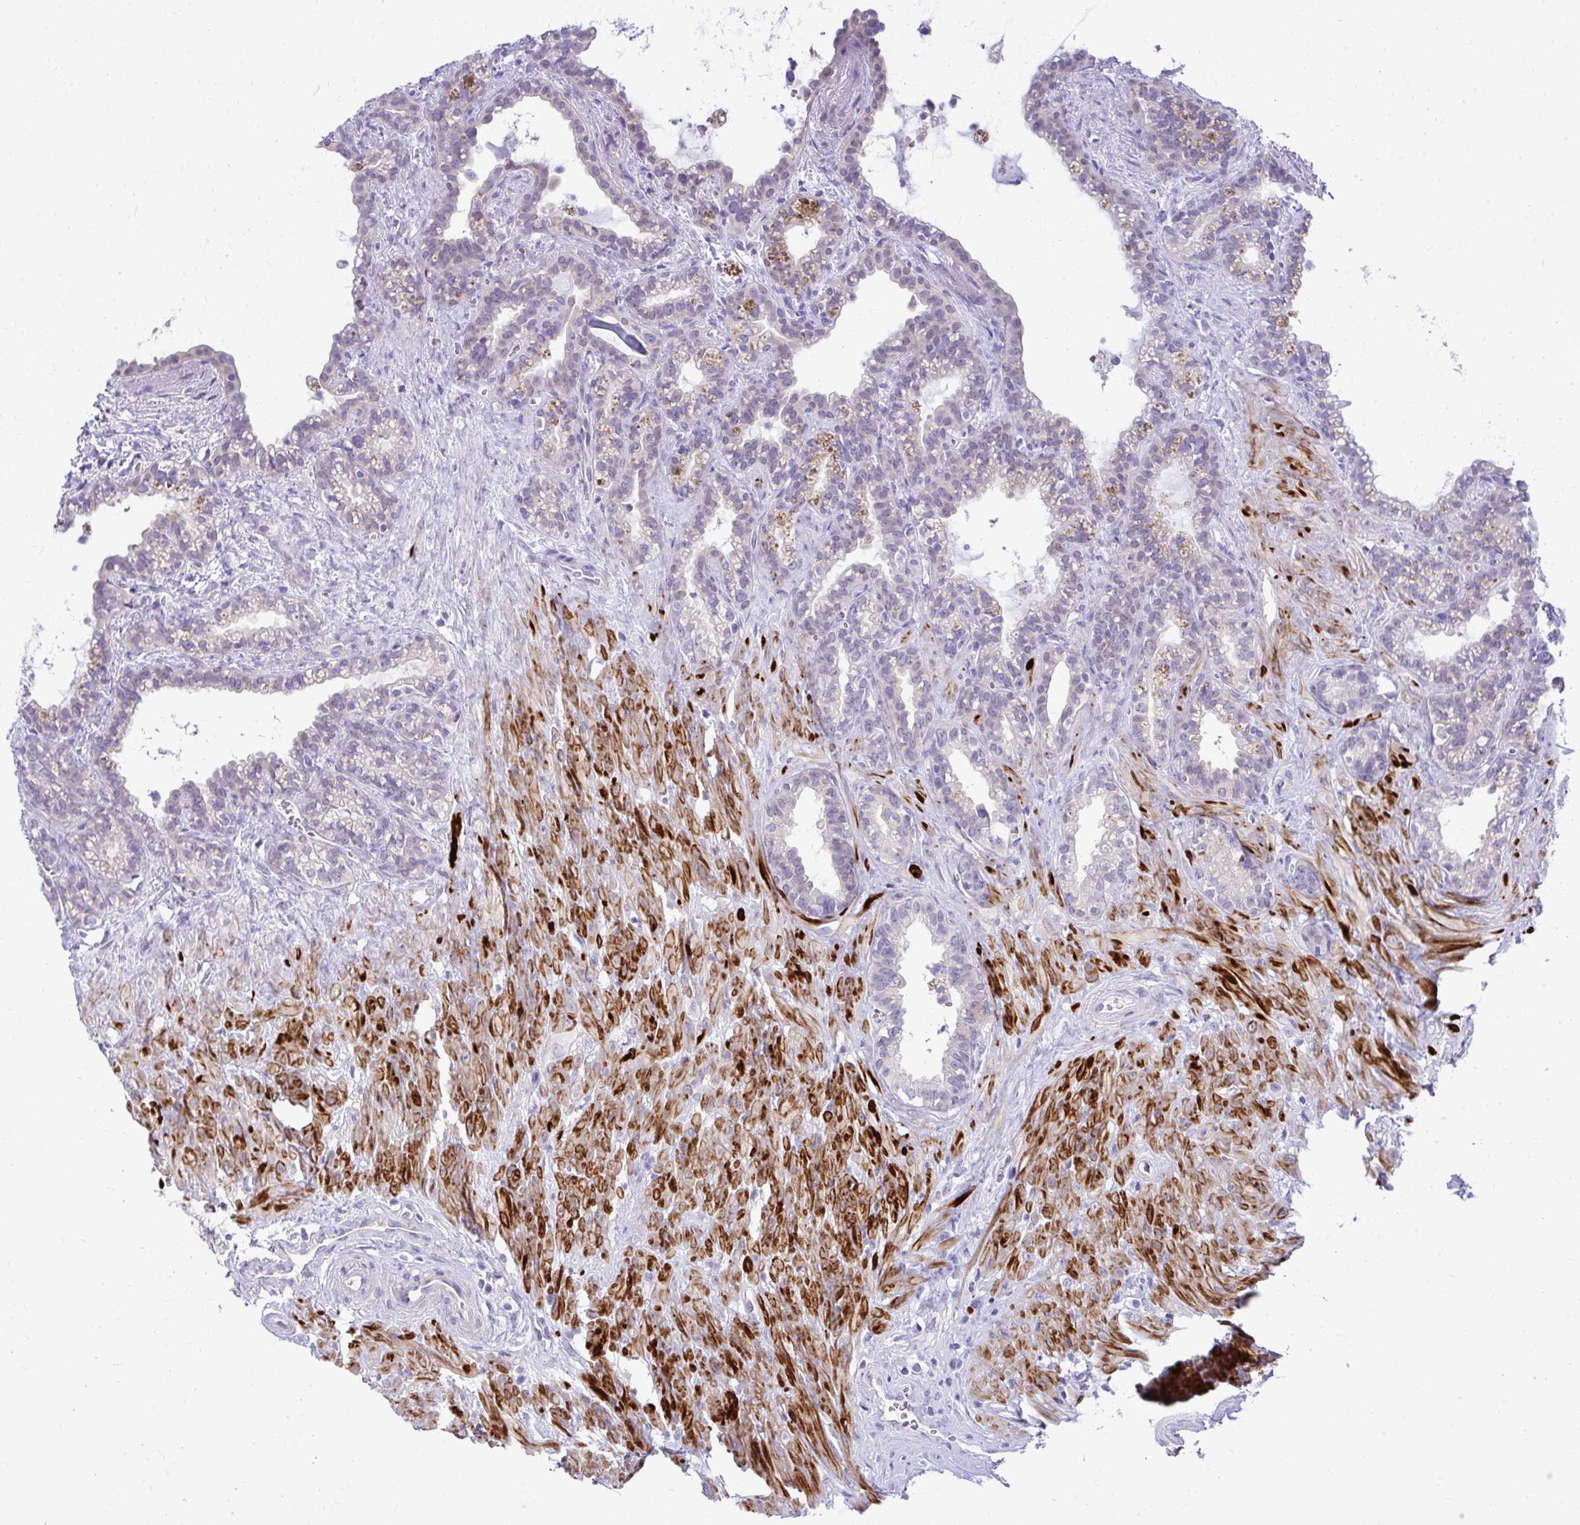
{"staining": {"intensity": "weak", "quantity": "<25%", "location": "cytoplasmic/membranous"}, "tissue": "seminal vesicle", "cell_type": "Glandular cells", "image_type": "normal", "snomed": [{"axis": "morphology", "description": "Normal tissue, NOS"}, {"axis": "topography", "description": "Seminal veicle"}], "caption": "An immunohistochemistry (IHC) image of normal seminal vesicle is shown. There is no staining in glandular cells of seminal vesicle. (Brightfield microscopy of DAB (3,3'-diaminobenzidine) immunohistochemistry (IHC) at high magnification).", "gene": "ZSWIM9", "patient": {"sex": "male", "age": 76}}